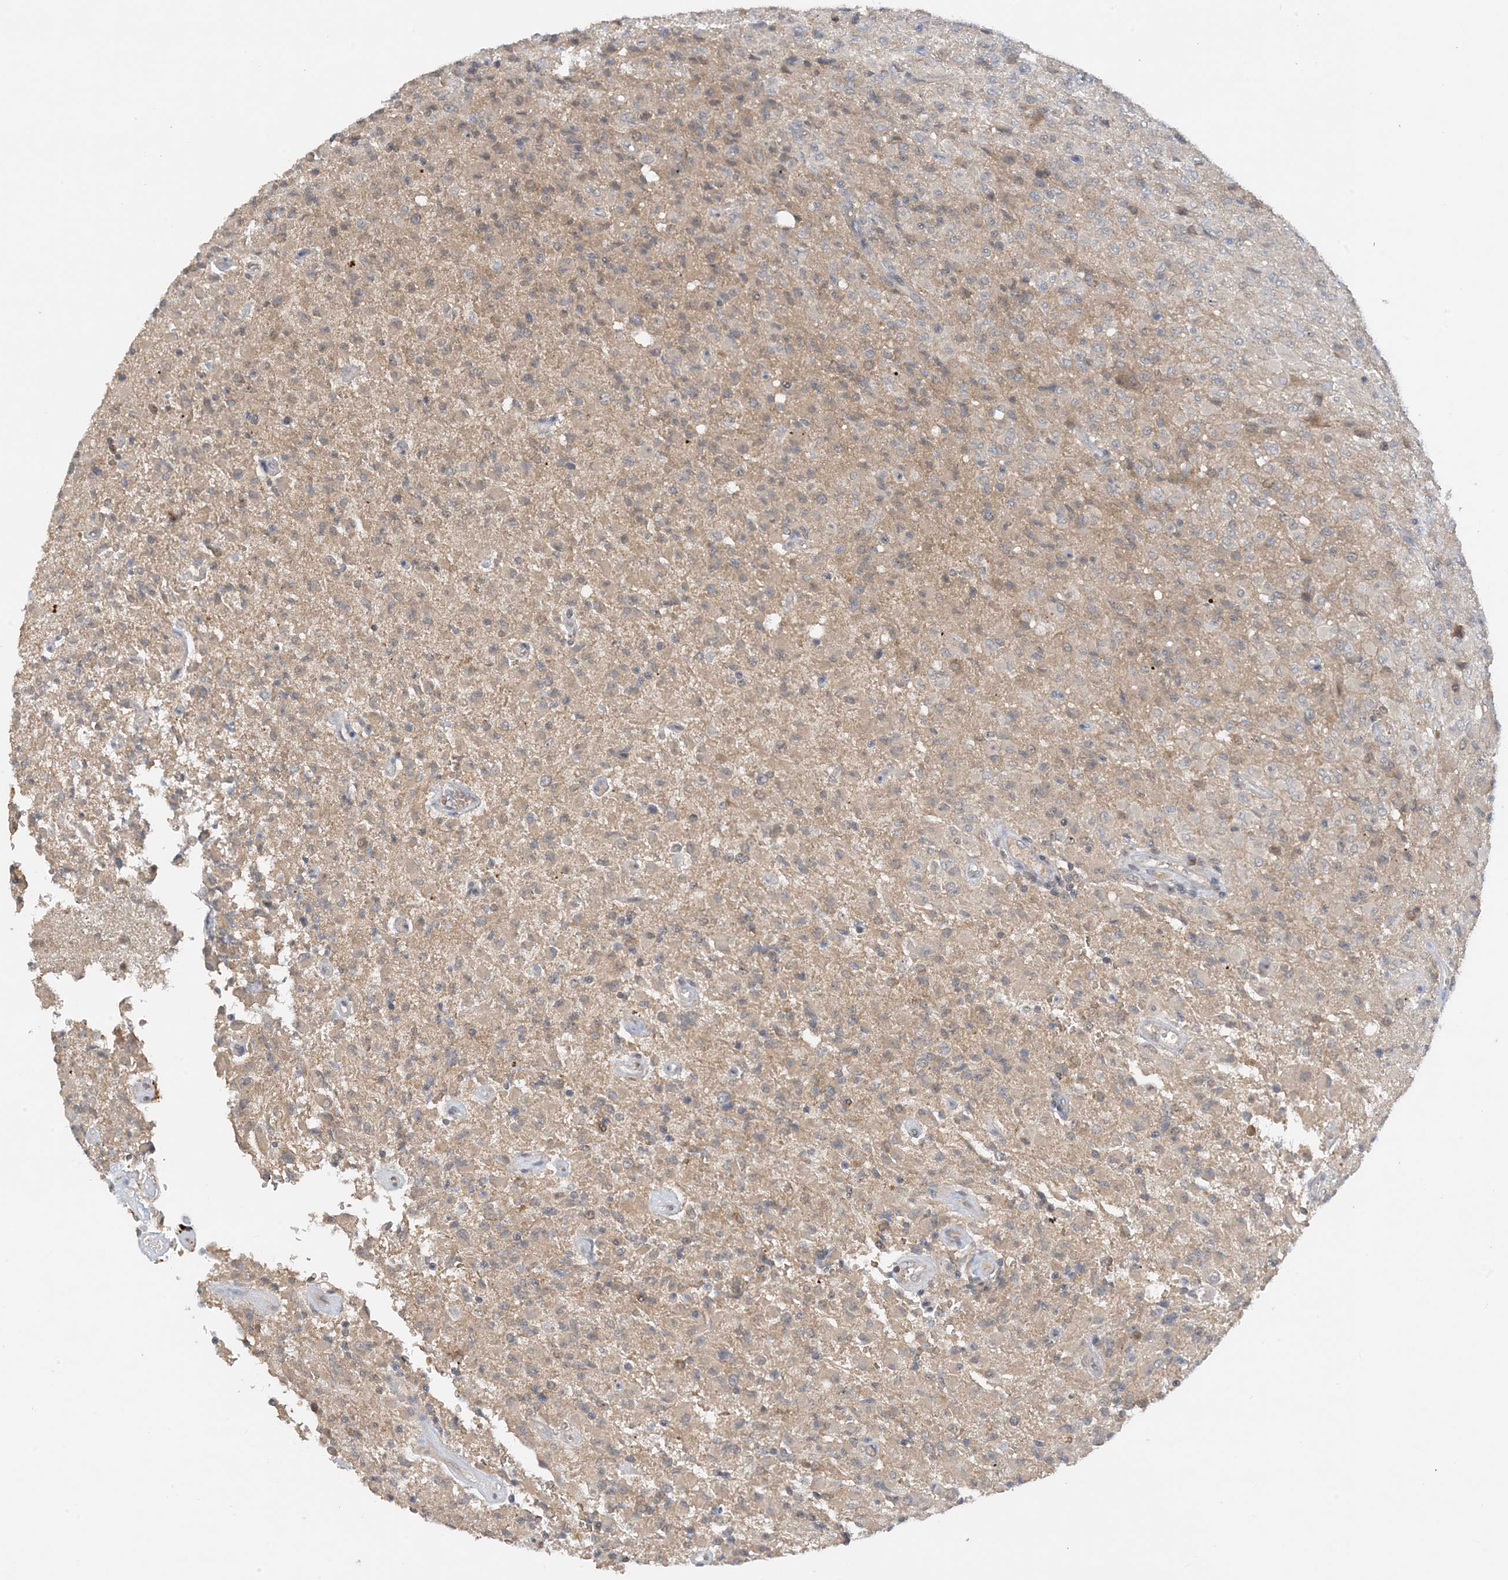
{"staining": {"intensity": "weak", "quantity": "25%-75%", "location": "cytoplasmic/membranous"}, "tissue": "glioma", "cell_type": "Tumor cells", "image_type": "cancer", "snomed": [{"axis": "morphology", "description": "Glioma, malignant, High grade"}, {"axis": "topography", "description": "Brain"}], "caption": "An image of malignant glioma (high-grade) stained for a protein demonstrates weak cytoplasmic/membranous brown staining in tumor cells.", "gene": "UBE2E1", "patient": {"sex": "female", "age": 57}}